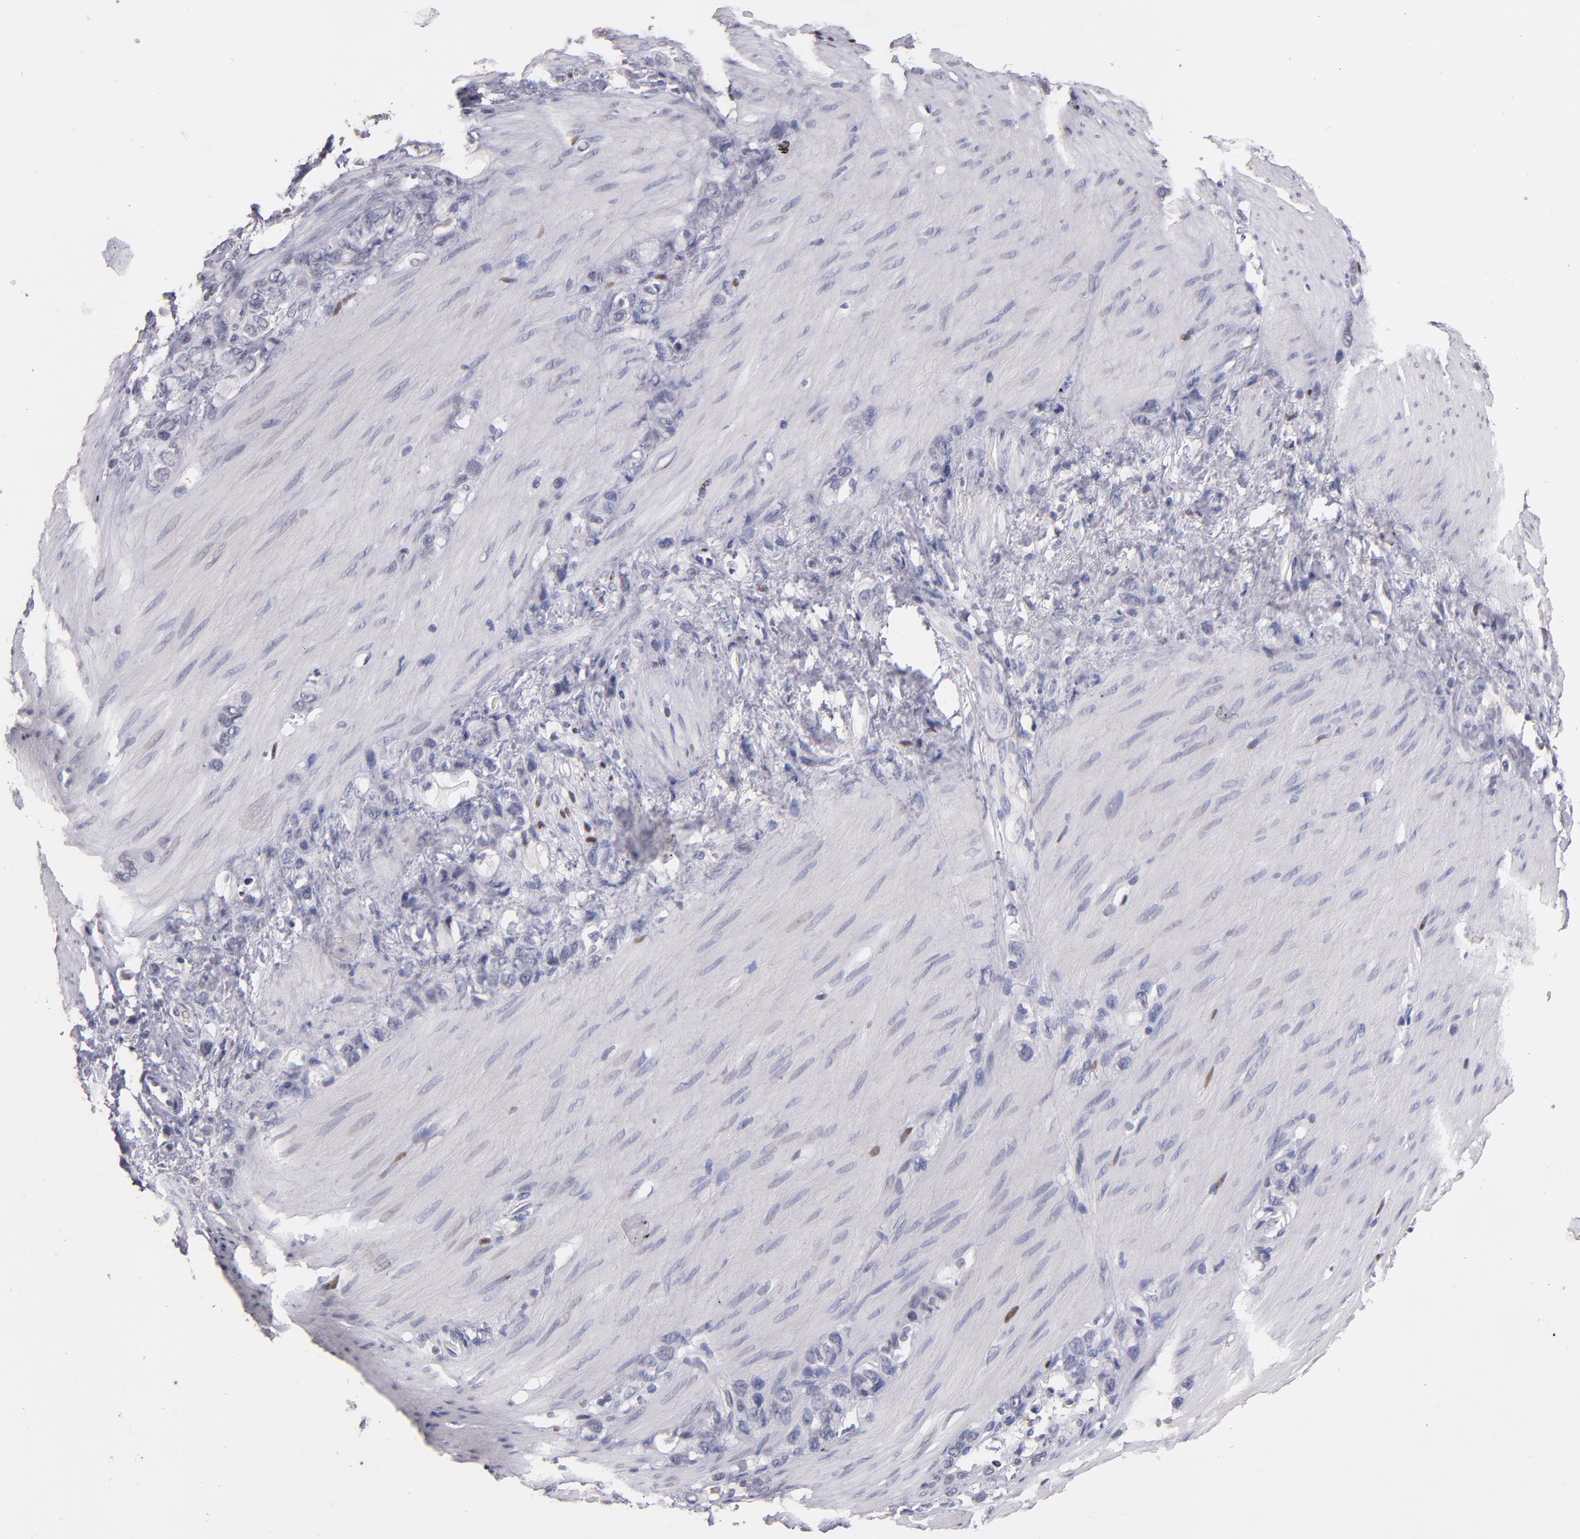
{"staining": {"intensity": "negative", "quantity": "none", "location": "none"}, "tissue": "stomach cancer", "cell_type": "Tumor cells", "image_type": "cancer", "snomed": [{"axis": "morphology", "description": "Normal tissue, NOS"}, {"axis": "morphology", "description": "Adenocarcinoma, NOS"}, {"axis": "morphology", "description": "Adenocarcinoma, High grade"}, {"axis": "topography", "description": "Stomach, upper"}, {"axis": "topography", "description": "Stomach"}], "caption": "Immunohistochemical staining of stomach adenocarcinoma exhibits no significant staining in tumor cells.", "gene": "SOX10", "patient": {"sex": "female", "age": 65}}